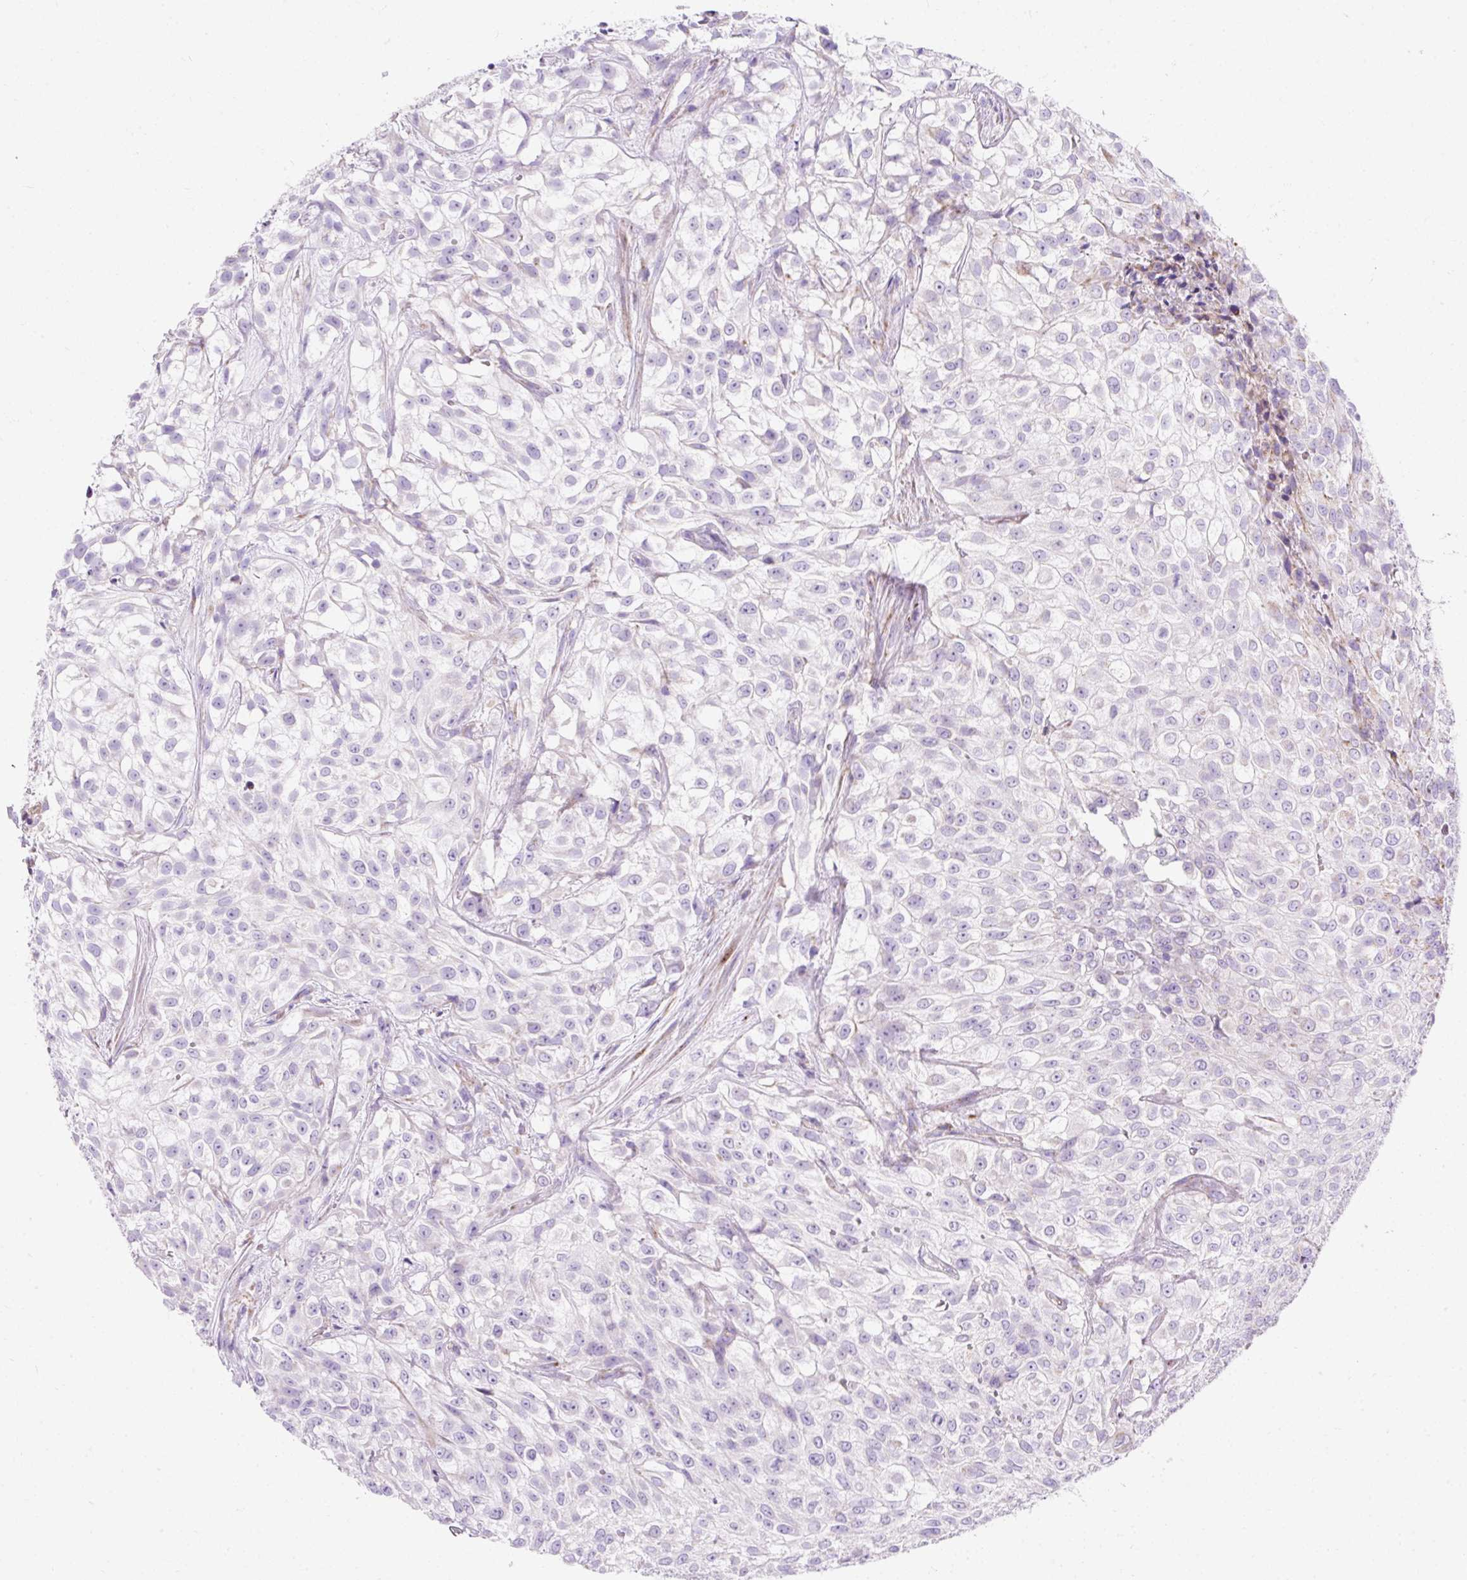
{"staining": {"intensity": "negative", "quantity": "none", "location": "none"}, "tissue": "urothelial cancer", "cell_type": "Tumor cells", "image_type": "cancer", "snomed": [{"axis": "morphology", "description": "Urothelial carcinoma, High grade"}, {"axis": "topography", "description": "Urinary bladder"}], "caption": "There is no significant staining in tumor cells of urothelial carcinoma (high-grade).", "gene": "PLPP2", "patient": {"sex": "male", "age": 56}}